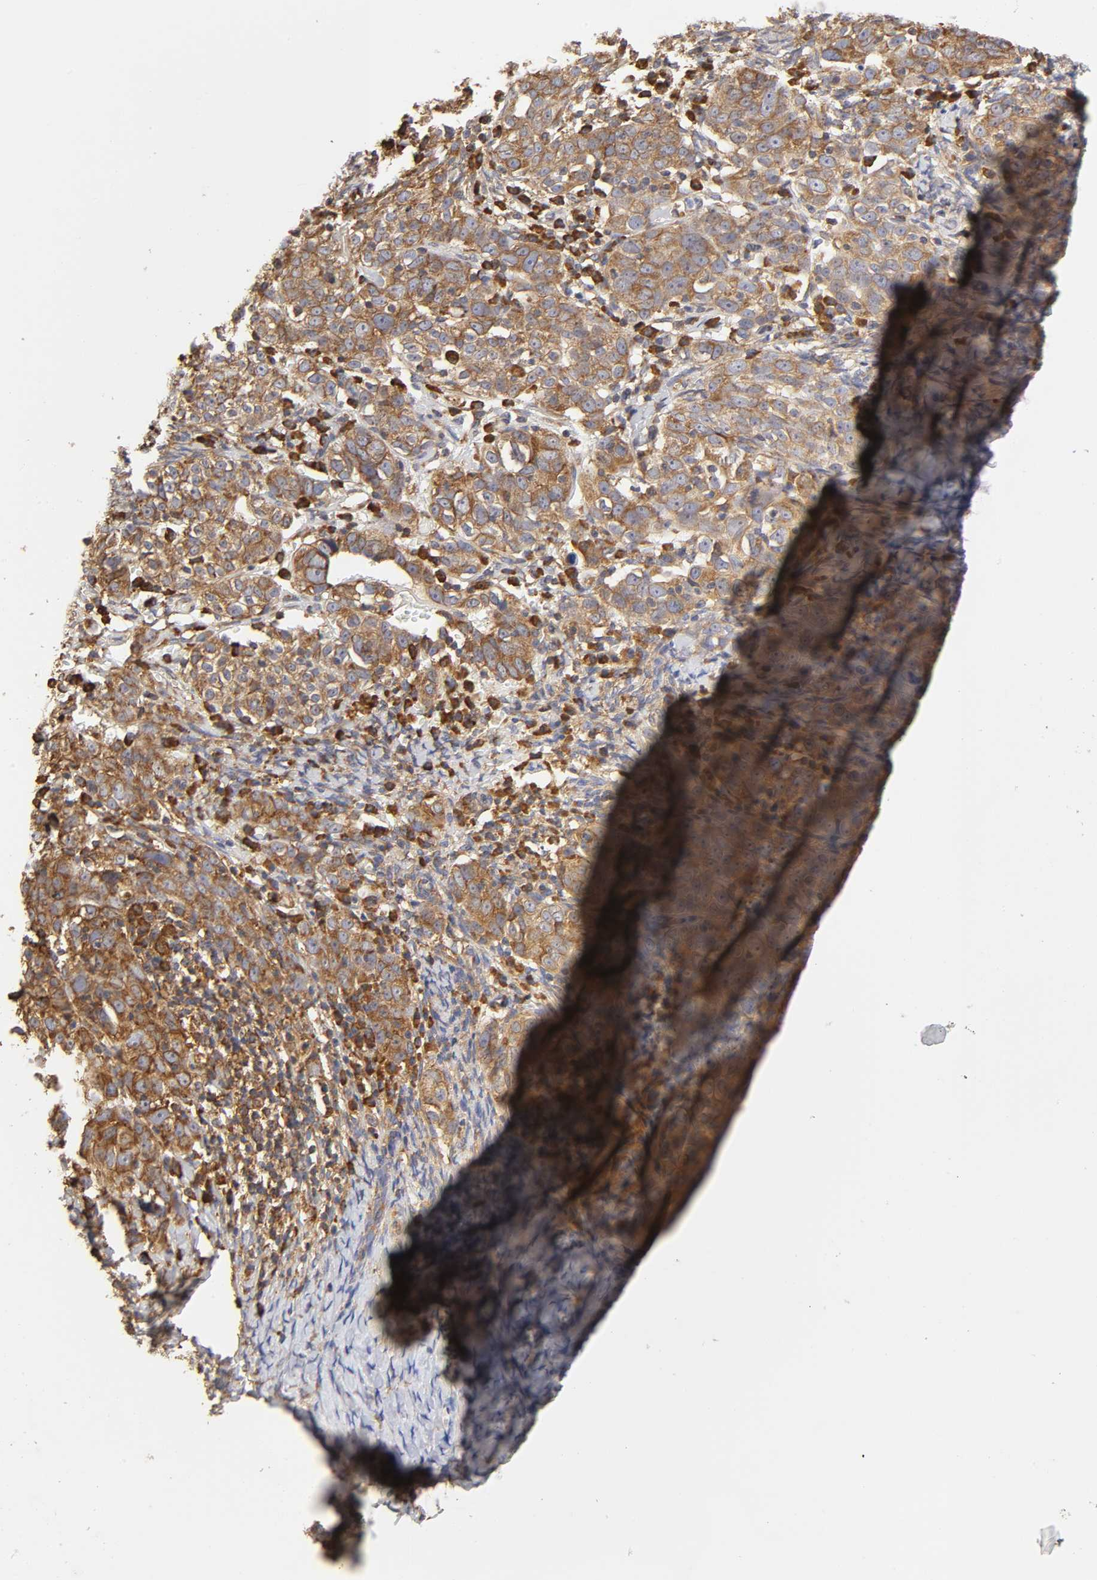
{"staining": {"intensity": "strong", "quantity": ">75%", "location": "cytoplasmic/membranous"}, "tissue": "ovarian cancer", "cell_type": "Tumor cells", "image_type": "cancer", "snomed": [{"axis": "morphology", "description": "Normal tissue, NOS"}, {"axis": "morphology", "description": "Cystadenocarcinoma, serous, NOS"}, {"axis": "topography", "description": "Ovary"}], "caption": "Ovarian cancer stained with immunohistochemistry (IHC) exhibits strong cytoplasmic/membranous expression in about >75% of tumor cells. Using DAB (brown) and hematoxylin (blue) stains, captured at high magnification using brightfield microscopy.", "gene": "RPL14", "patient": {"sex": "female", "age": 62}}